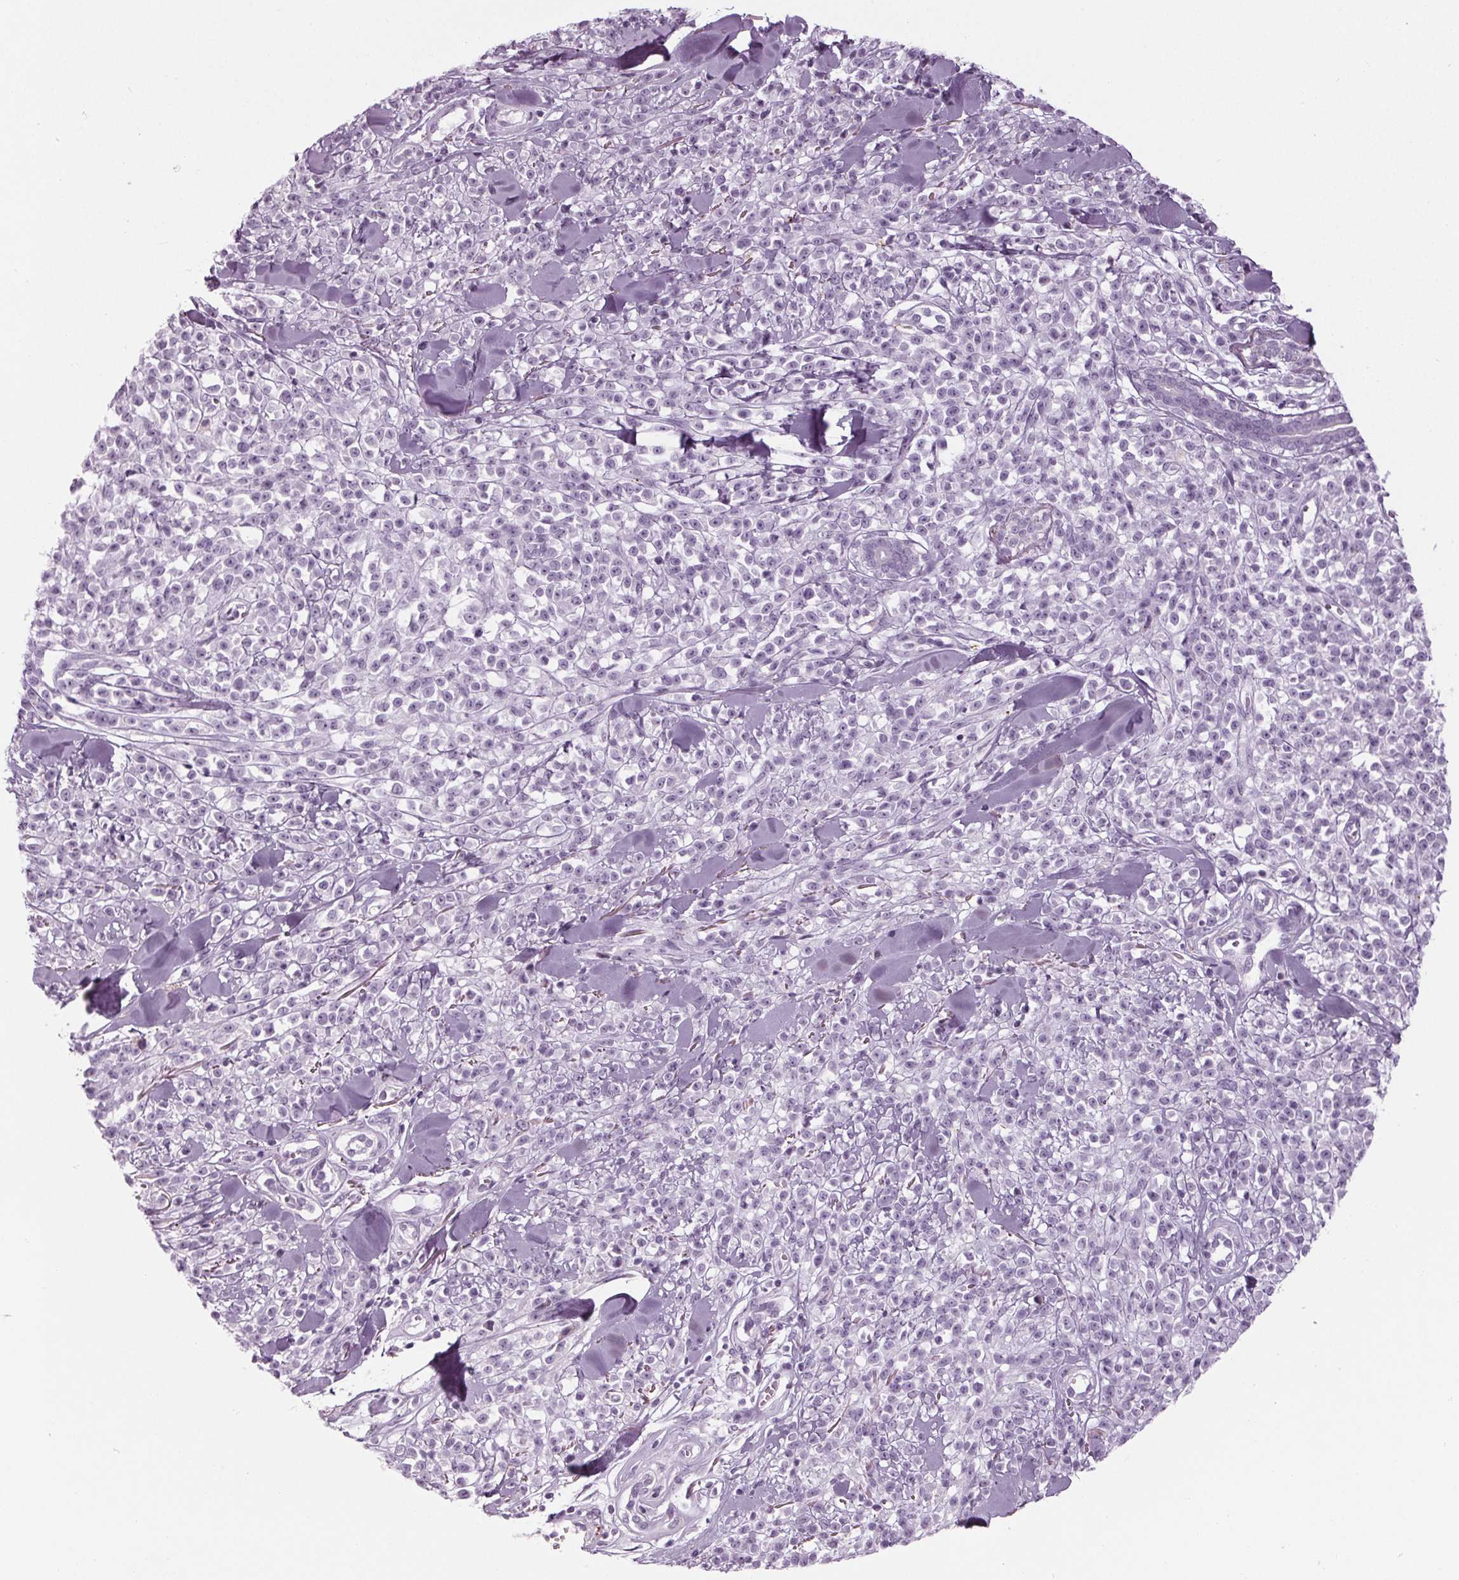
{"staining": {"intensity": "negative", "quantity": "none", "location": "none"}, "tissue": "melanoma", "cell_type": "Tumor cells", "image_type": "cancer", "snomed": [{"axis": "morphology", "description": "Malignant melanoma, NOS"}, {"axis": "topography", "description": "Skin"}, {"axis": "topography", "description": "Skin of trunk"}], "caption": "Image shows no protein expression in tumor cells of malignant melanoma tissue. (DAB (3,3'-diaminobenzidine) immunohistochemistry (IHC) visualized using brightfield microscopy, high magnification).", "gene": "CYP3A43", "patient": {"sex": "male", "age": 74}}